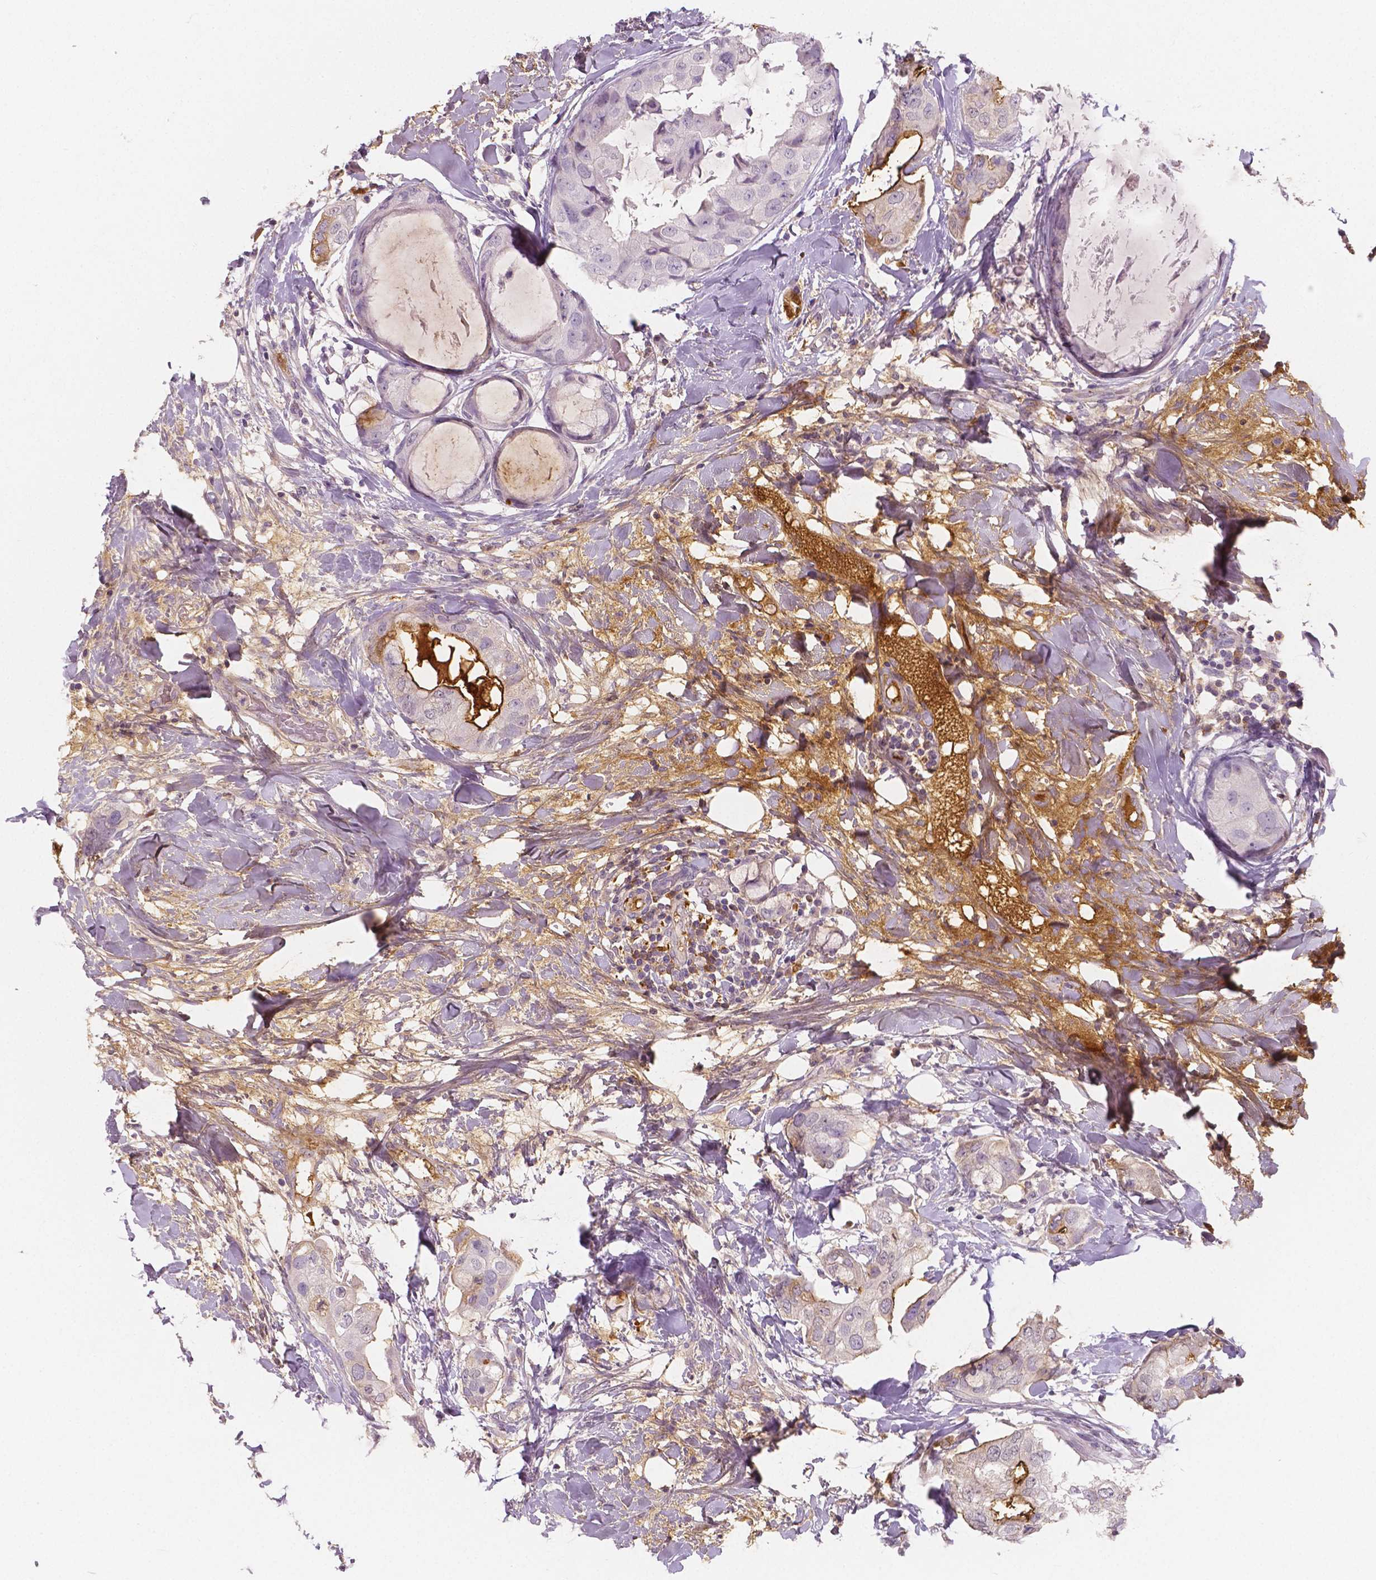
{"staining": {"intensity": "moderate", "quantity": "<25%", "location": "cytoplasmic/membranous"}, "tissue": "breast cancer", "cell_type": "Tumor cells", "image_type": "cancer", "snomed": [{"axis": "morphology", "description": "Normal tissue, NOS"}, {"axis": "morphology", "description": "Duct carcinoma"}, {"axis": "topography", "description": "Breast"}], "caption": "An image of breast infiltrating ductal carcinoma stained for a protein displays moderate cytoplasmic/membranous brown staining in tumor cells.", "gene": "APOA4", "patient": {"sex": "female", "age": 40}}